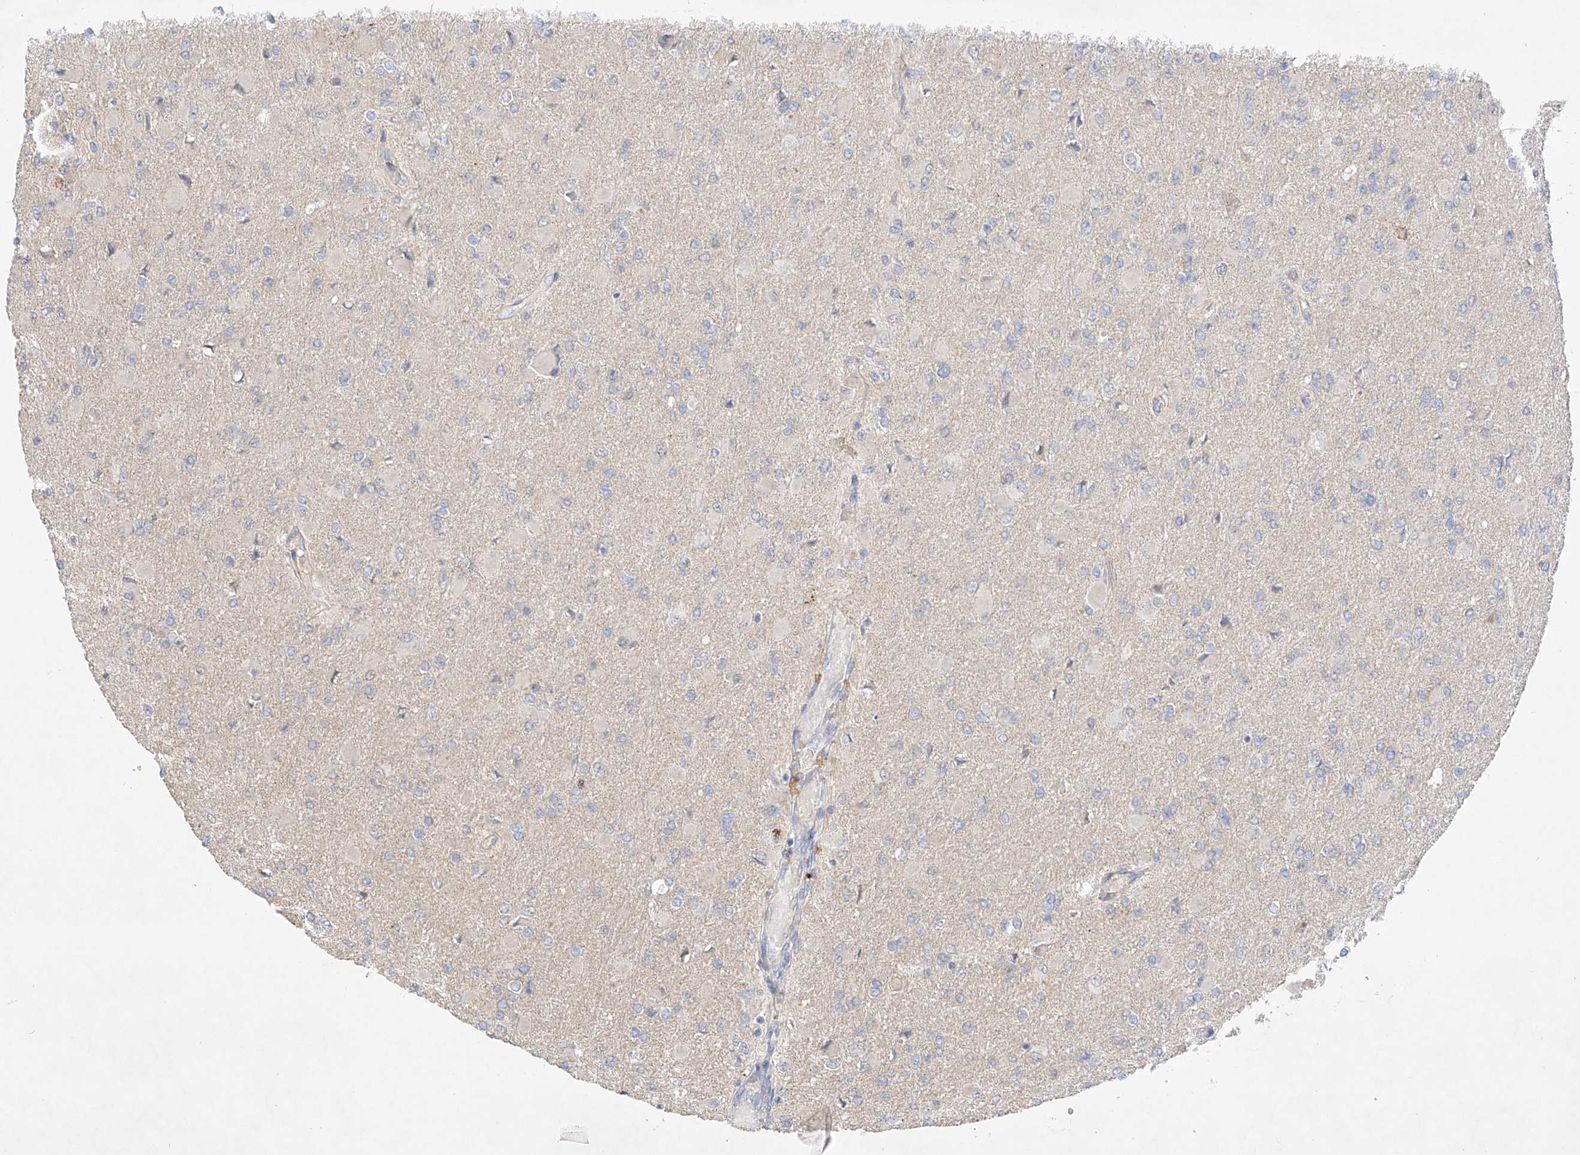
{"staining": {"intensity": "negative", "quantity": "none", "location": "none"}, "tissue": "glioma", "cell_type": "Tumor cells", "image_type": "cancer", "snomed": [{"axis": "morphology", "description": "Glioma, malignant, High grade"}, {"axis": "topography", "description": "Cerebral cortex"}], "caption": "An immunohistochemistry (IHC) photomicrograph of malignant glioma (high-grade) is shown. There is no staining in tumor cells of malignant glioma (high-grade).", "gene": "IL22RA2", "patient": {"sex": "female", "age": 36}}